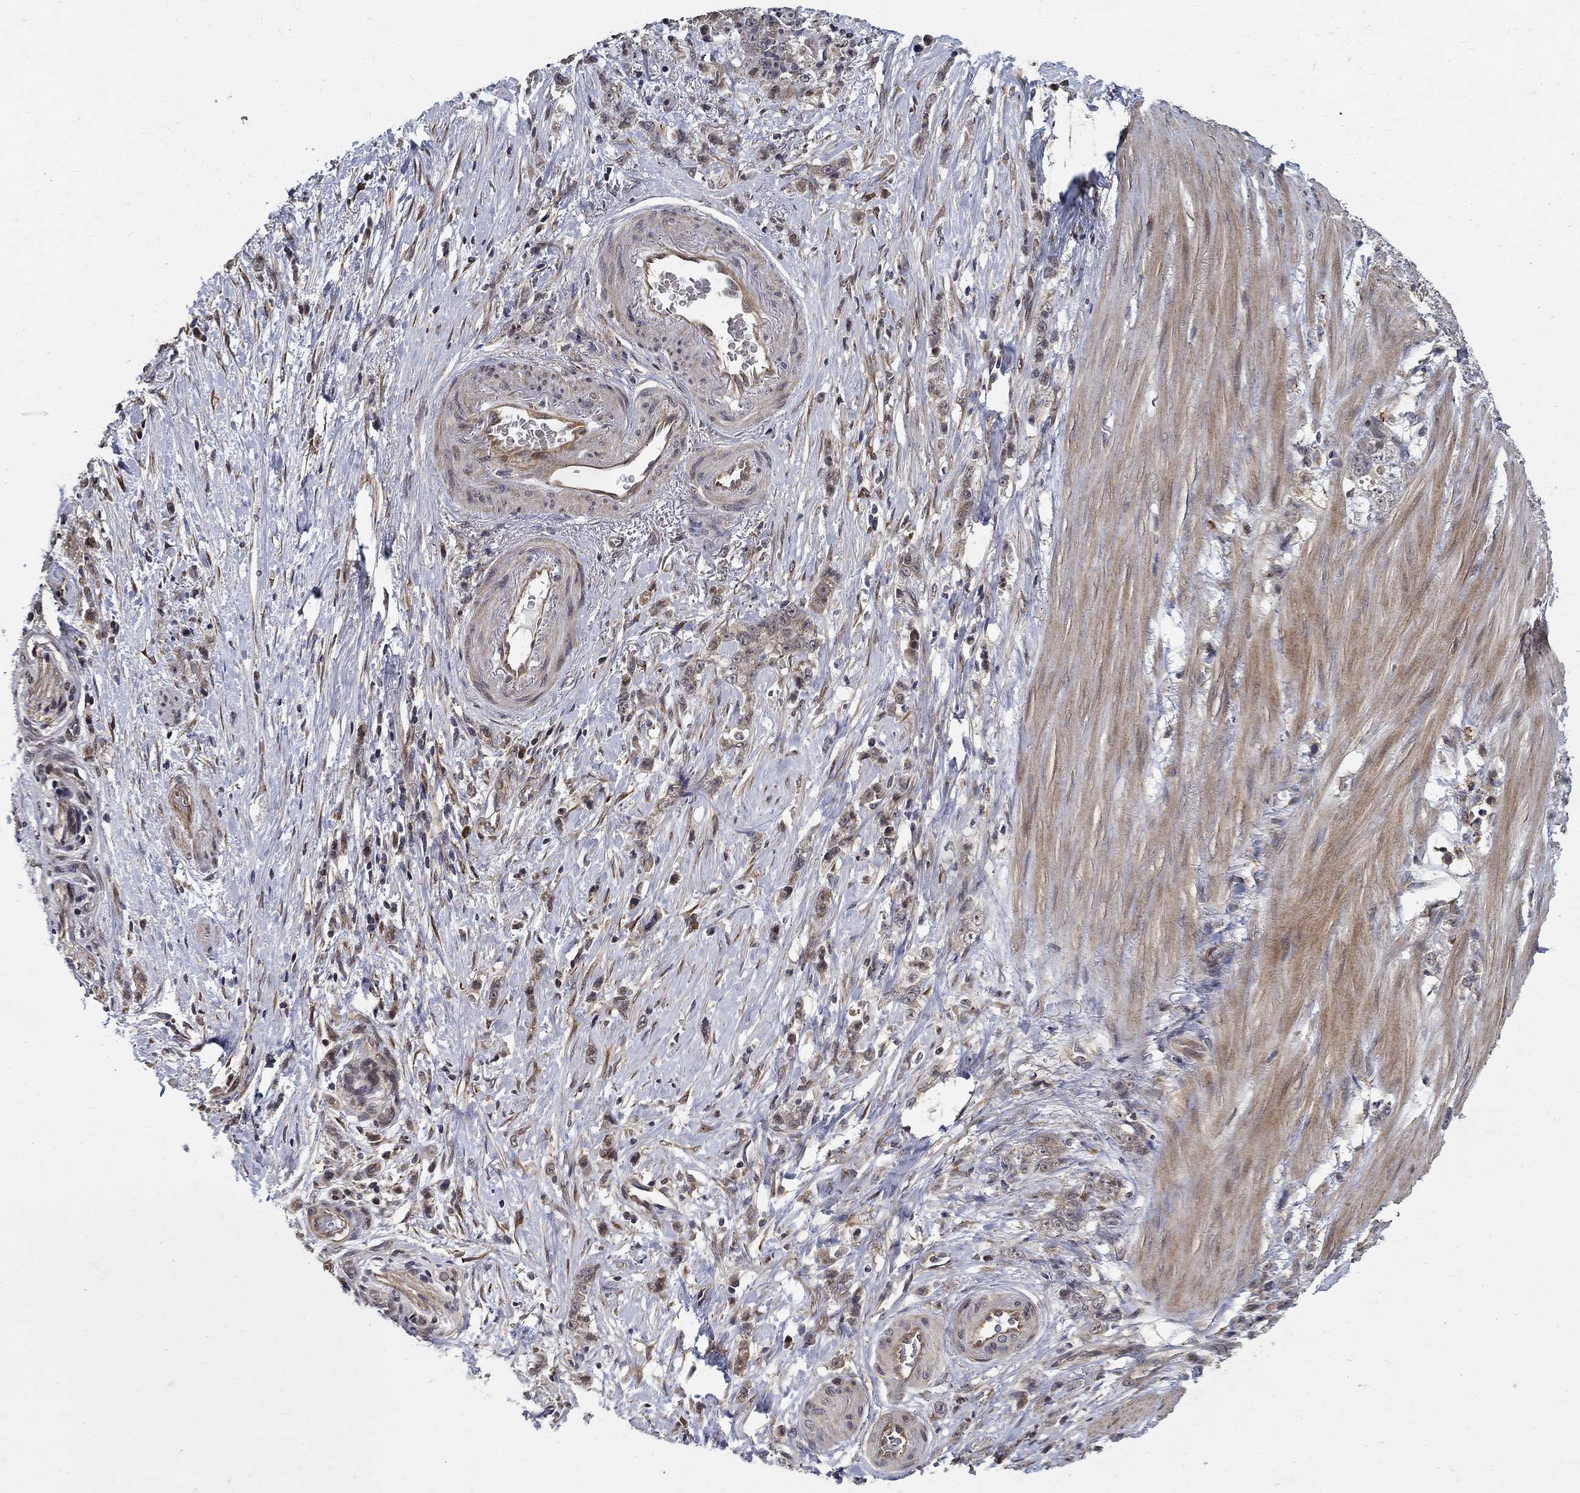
{"staining": {"intensity": "weak", "quantity": ">75%", "location": "cytoplasmic/membranous"}, "tissue": "stomach cancer", "cell_type": "Tumor cells", "image_type": "cancer", "snomed": [{"axis": "morphology", "description": "Adenocarcinoma, NOS"}, {"axis": "topography", "description": "Stomach, lower"}], "caption": "Stomach cancer (adenocarcinoma) was stained to show a protein in brown. There is low levels of weak cytoplasmic/membranous positivity in approximately >75% of tumor cells. (DAB (3,3'-diaminobenzidine) IHC with brightfield microscopy, high magnification).", "gene": "ZNF594", "patient": {"sex": "male", "age": 88}}